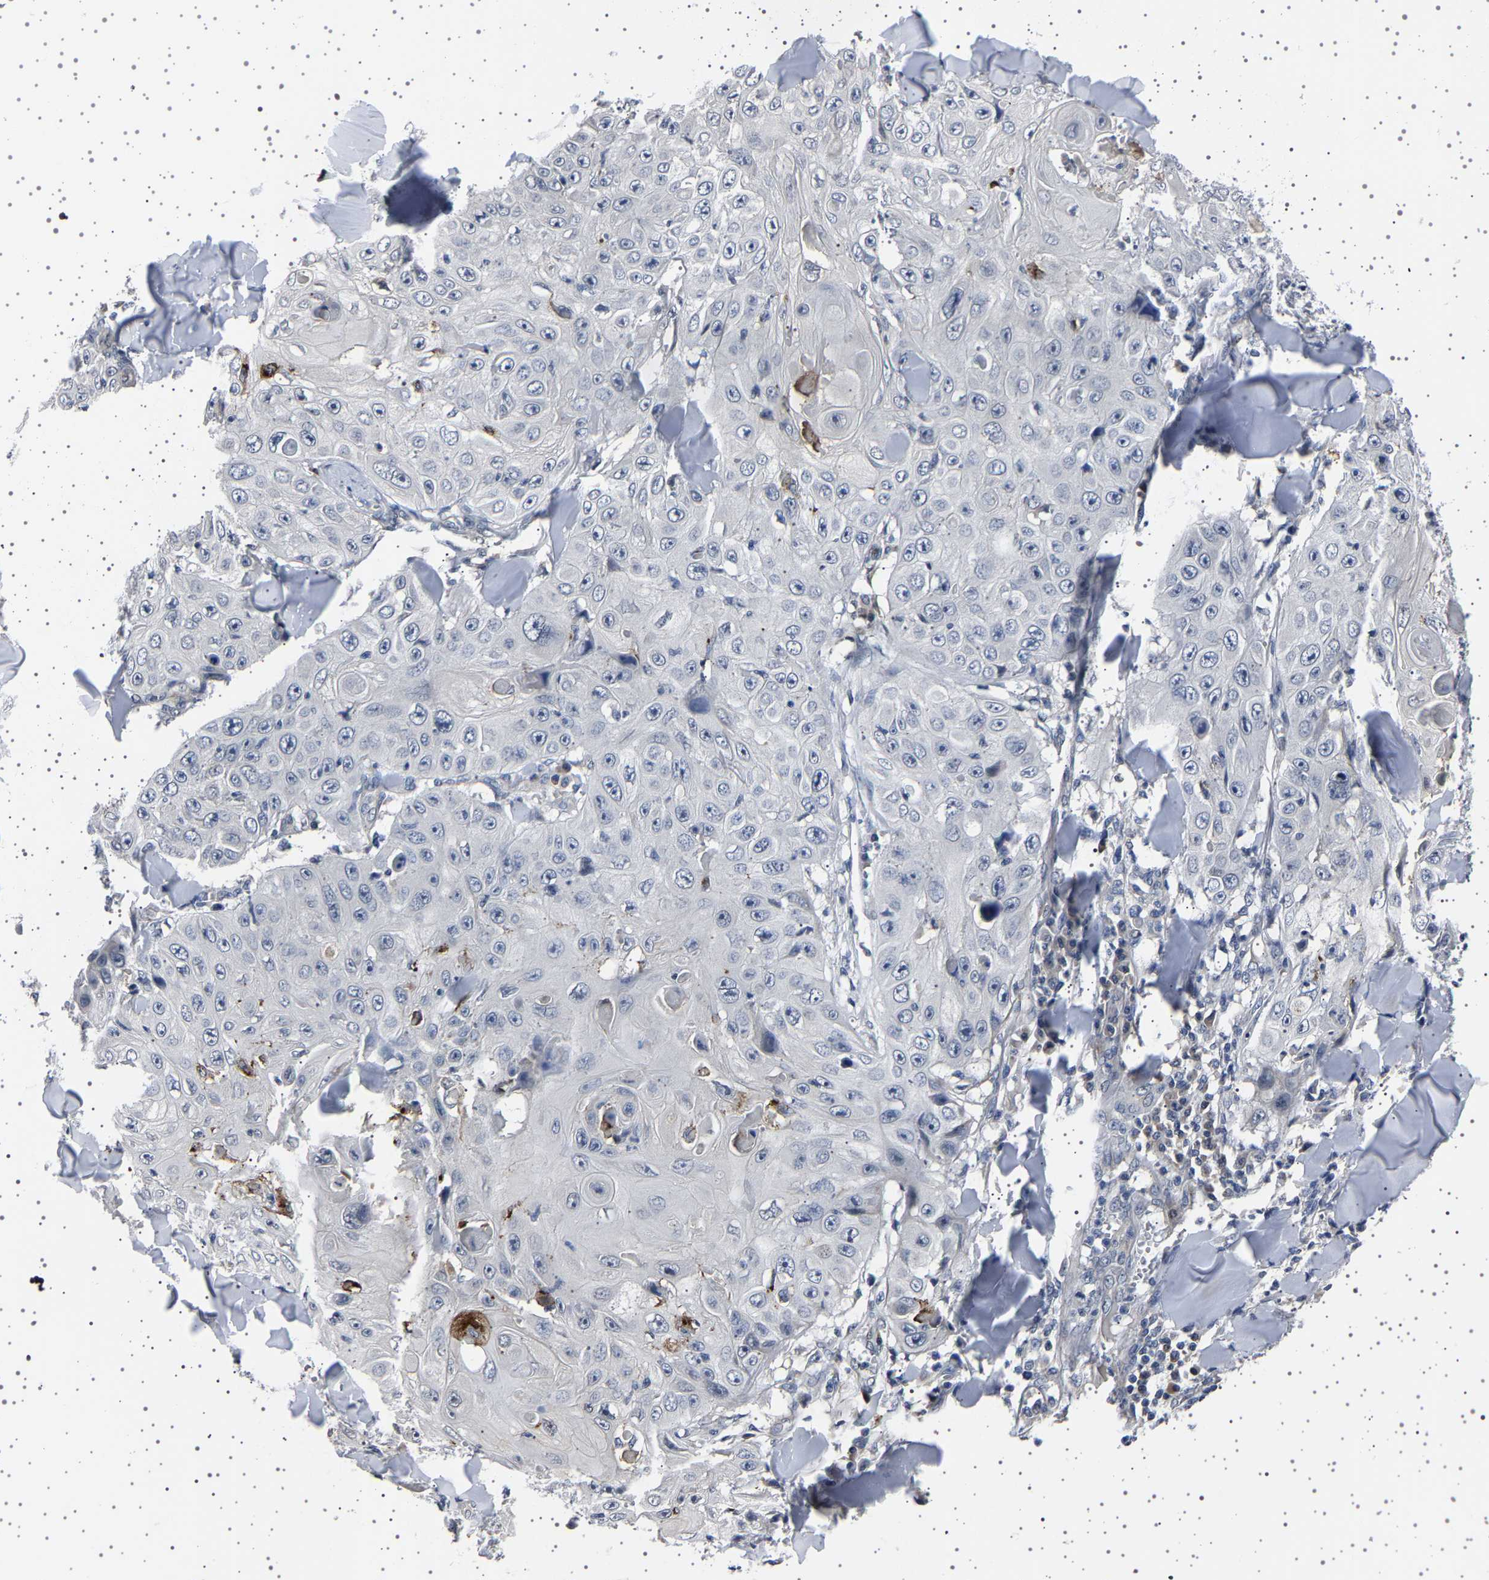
{"staining": {"intensity": "negative", "quantity": "none", "location": "none"}, "tissue": "skin cancer", "cell_type": "Tumor cells", "image_type": "cancer", "snomed": [{"axis": "morphology", "description": "Squamous cell carcinoma, NOS"}, {"axis": "topography", "description": "Skin"}], "caption": "Immunohistochemistry (IHC) of human skin cancer (squamous cell carcinoma) reveals no staining in tumor cells.", "gene": "IL10RB", "patient": {"sex": "male", "age": 86}}